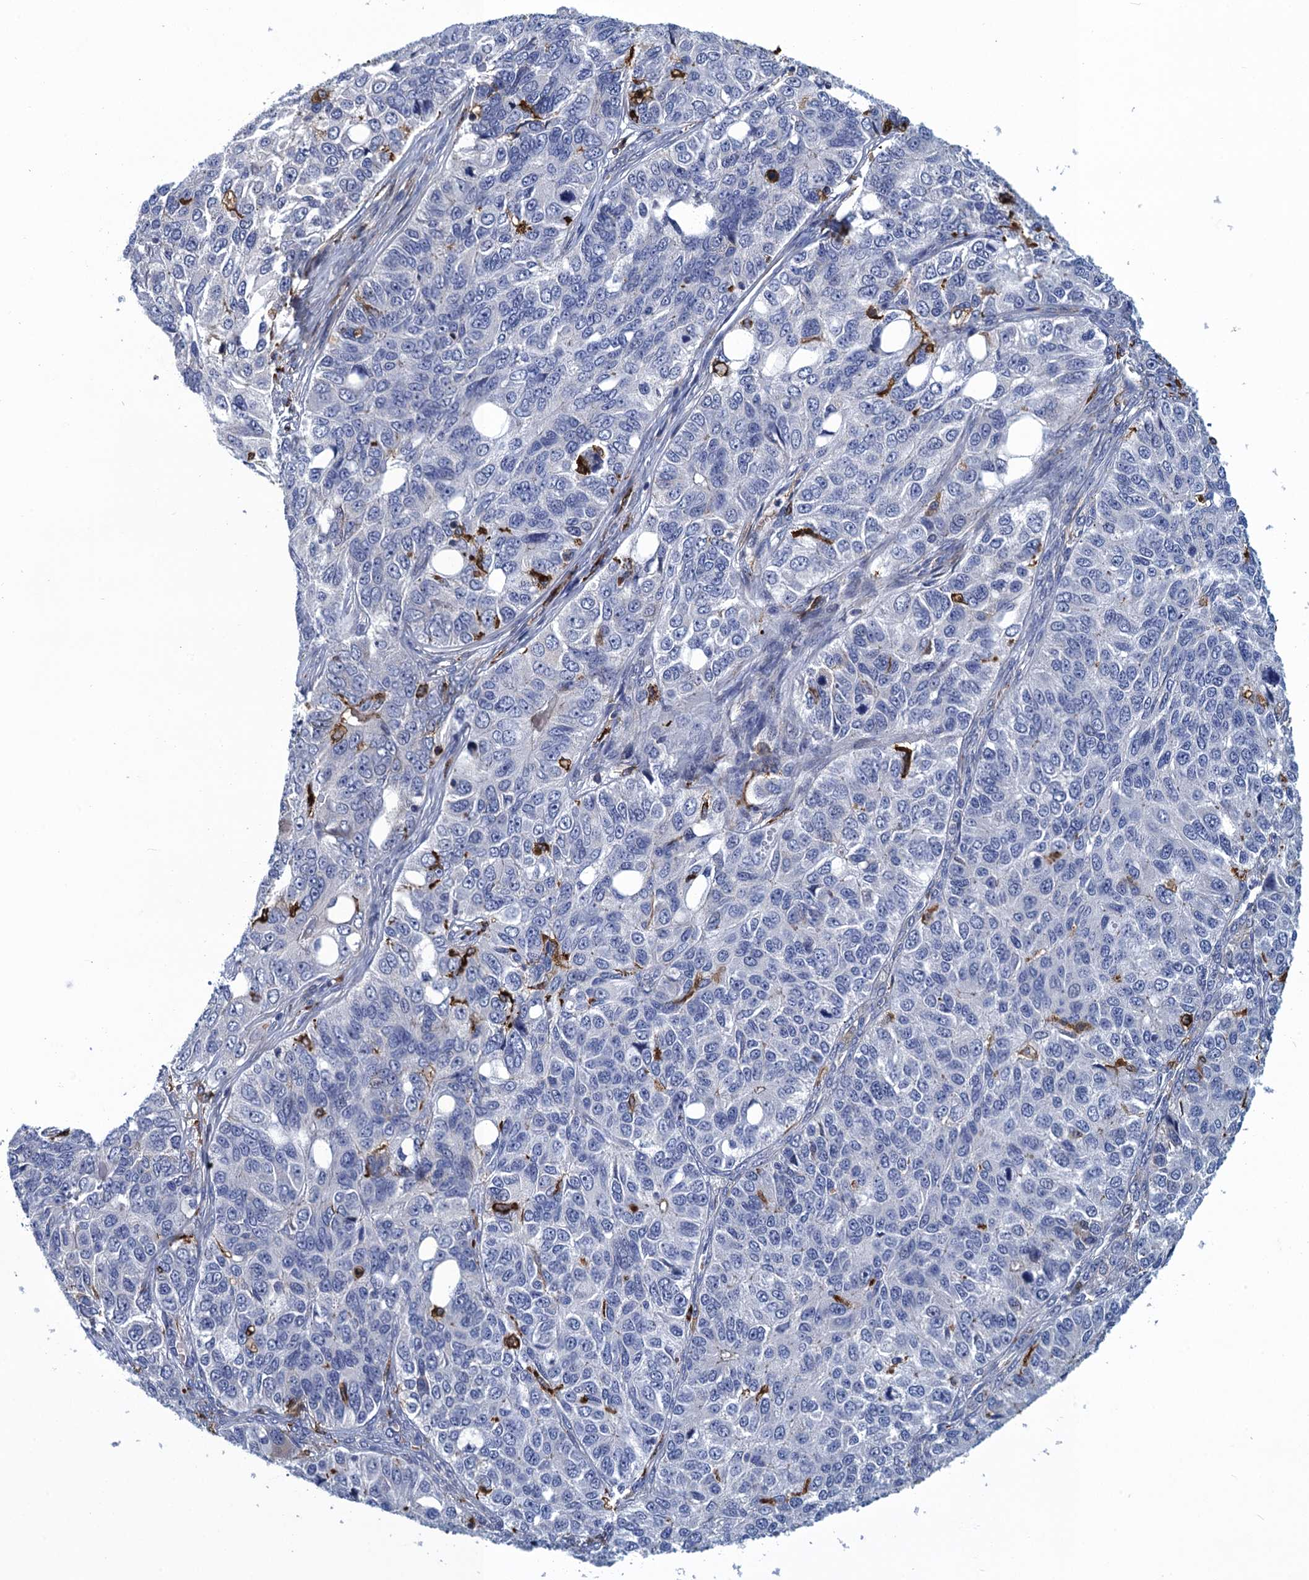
{"staining": {"intensity": "negative", "quantity": "none", "location": "none"}, "tissue": "ovarian cancer", "cell_type": "Tumor cells", "image_type": "cancer", "snomed": [{"axis": "morphology", "description": "Carcinoma, endometroid"}, {"axis": "topography", "description": "Ovary"}], "caption": "Immunohistochemical staining of human ovarian cancer (endometroid carcinoma) reveals no significant positivity in tumor cells. (DAB immunohistochemistry visualized using brightfield microscopy, high magnification).", "gene": "DNHD1", "patient": {"sex": "female", "age": 51}}